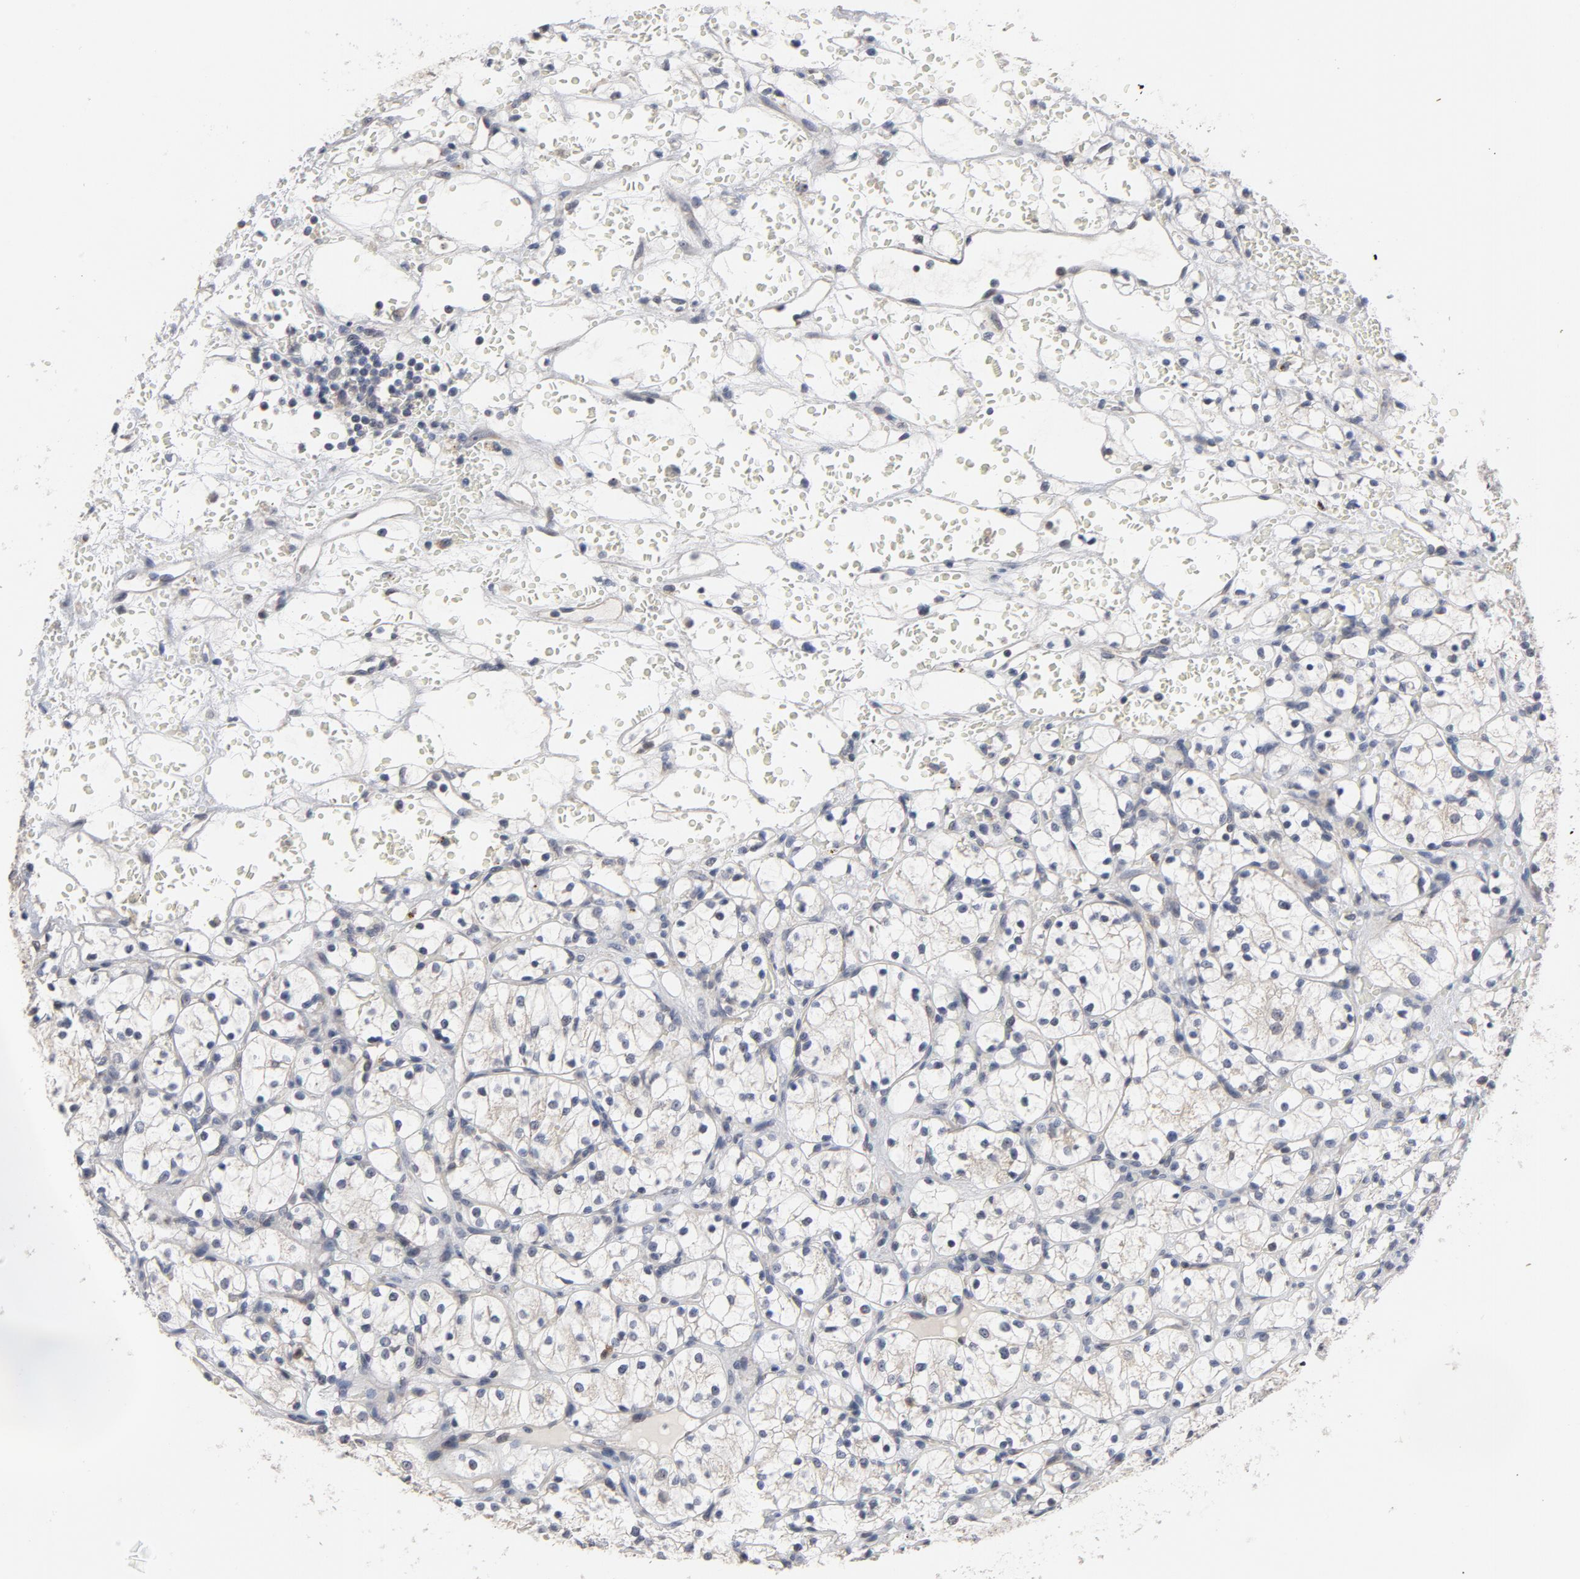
{"staining": {"intensity": "negative", "quantity": "none", "location": "none"}, "tissue": "renal cancer", "cell_type": "Tumor cells", "image_type": "cancer", "snomed": [{"axis": "morphology", "description": "Adenocarcinoma, NOS"}, {"axis": "topography", "description": "Kidney"}], "caption": "The histopathology image shows no staining of tumor cells in adenocarcinoma (renal).", "gene": "PPP1R1B", "patient": {"sex": "female", "age": 60}}